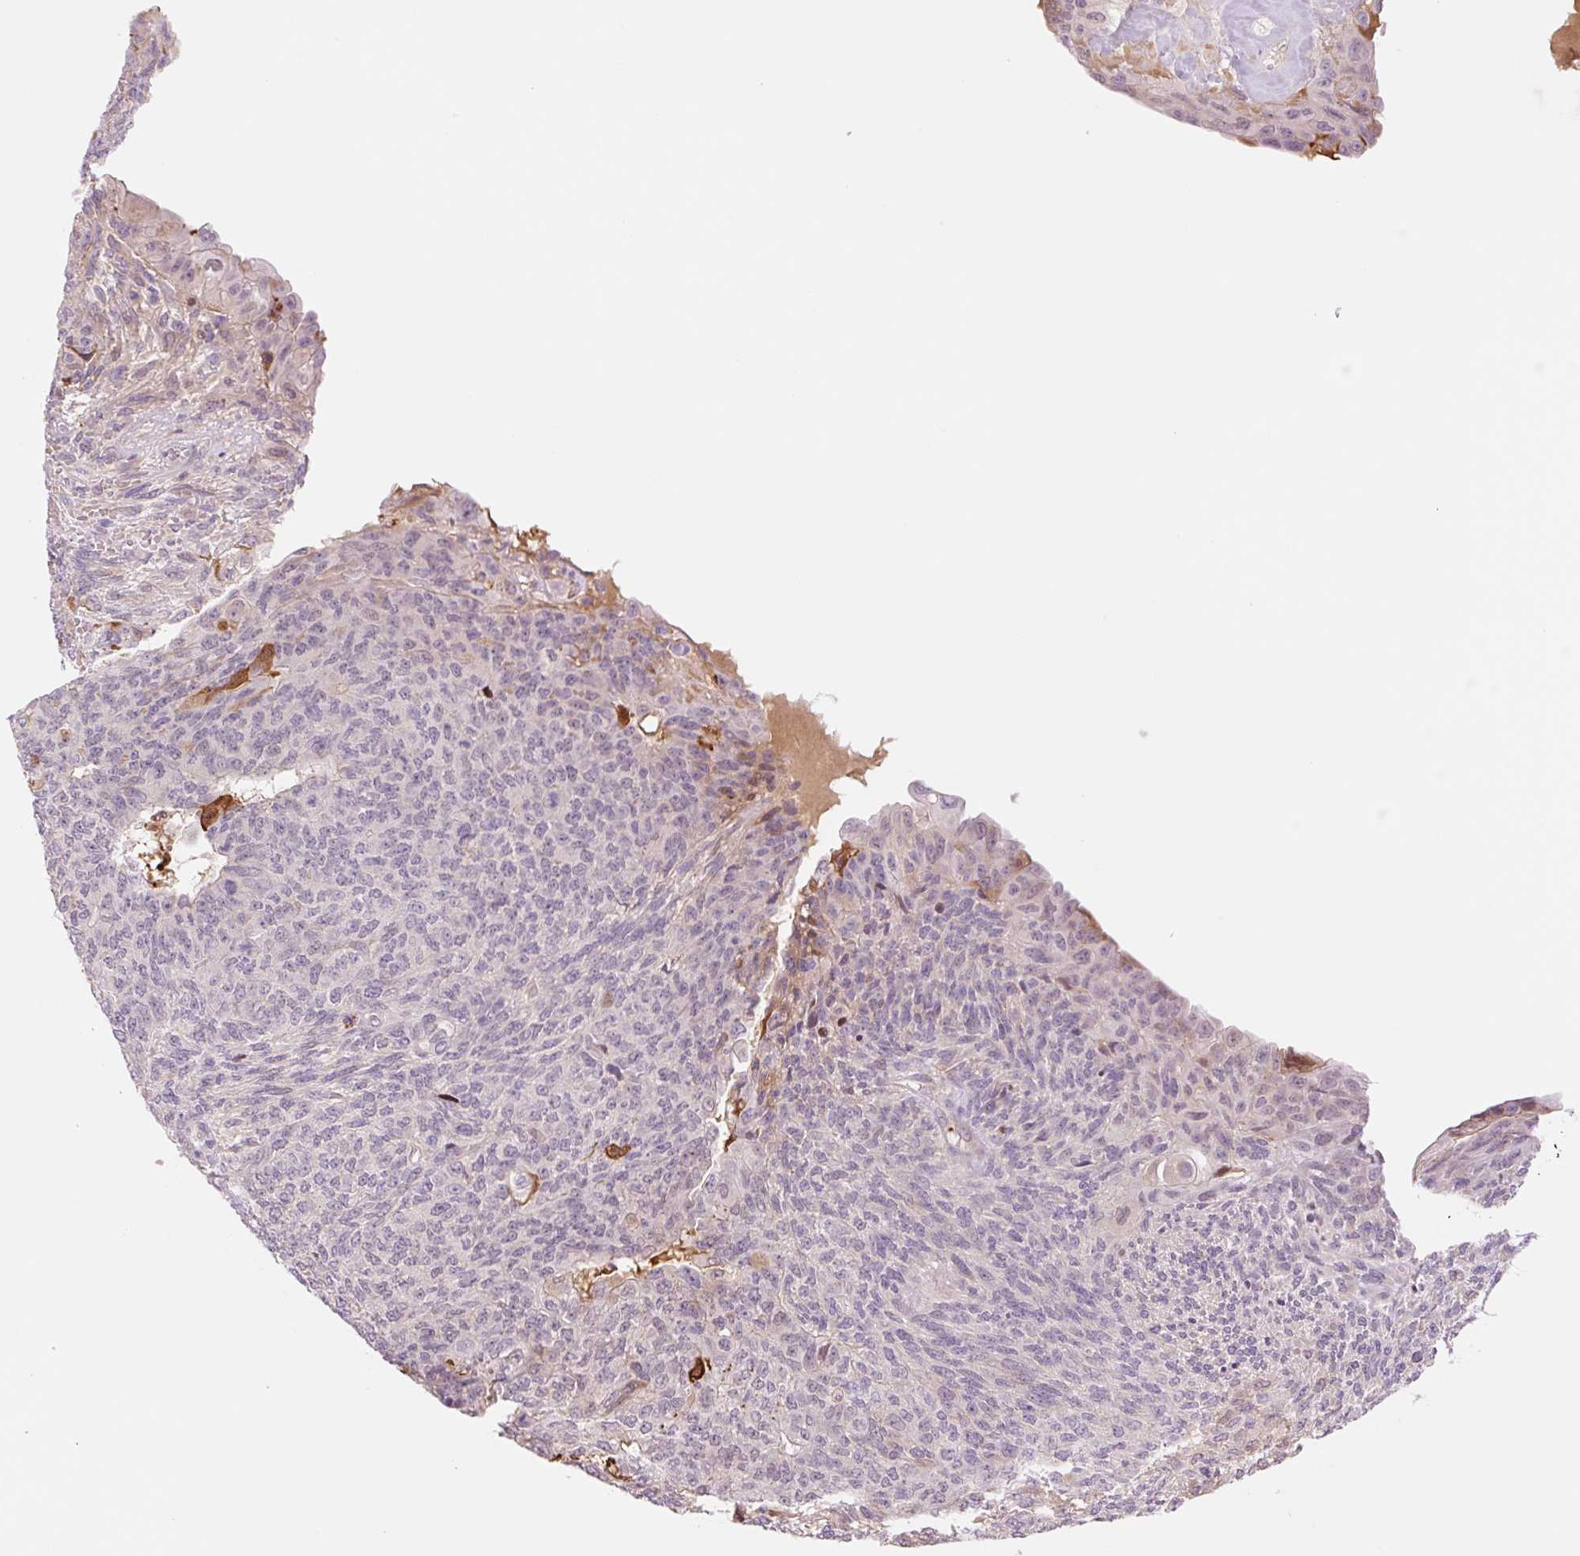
{"staining": {"intensity": "negative", "quantity": "none", "location": "none"}, "tissue": "endometrial cancer", "cell_type": "Tumor cells", "image_type": "cancer", "snomed": [{"axis": "morphology", "description": "Adenocarcinoma, NOS"}, {"axis": "topography", "description": "Endometrium"}], "caption": "Immunohistochemistry micrograph of neoplastic tissue: adenocarcinoma (endometrial) stained with DAB reveals no significant protein staining in tumor cells.", "gene": "HEBP1", "patient": {"sex": "female", "age": 32}}